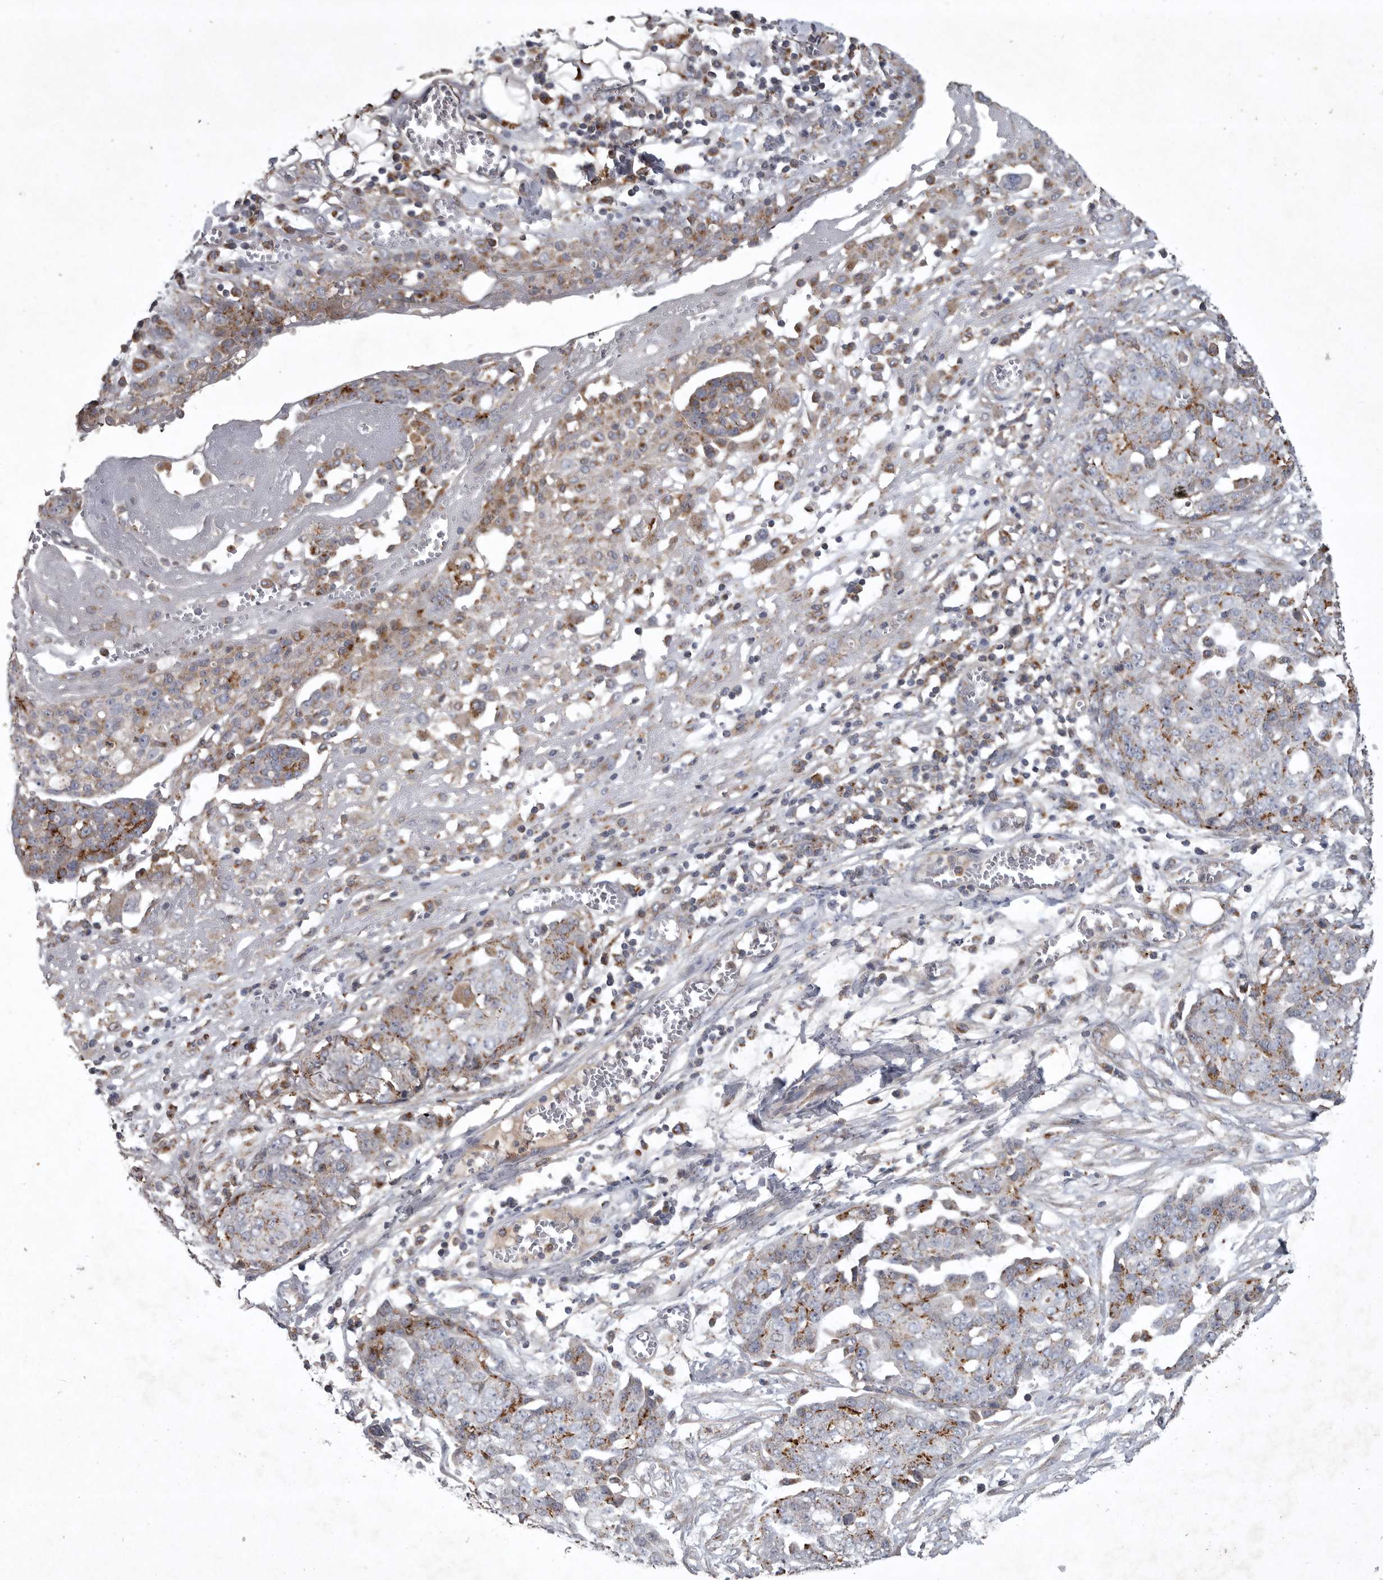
{"staining": {"intensity": "moderate", "quantity": "25%-75%", "location": "cytoplasmic/membranous"}, "tissue": "ovarian cancer", "cell_type": "Tumor cells", "image_type": "cancer", "snomed": [{"axis": "morphology", "description": "Cystadenocarcinoma, serous, NOS"}, {"axis": "topography", "description": "Soft tissue"}, {"axis": "topography", "description": "Ovary"}], "caption": "Ovarian cancer stained with DAB (3,3'-diaminobenzidine) immunohistochemistry exhibits medium levels of moderate cytoplasmic/membranous positivity in approximately 25%-75% of tumor cells. The staining was performed using DAB to visualize the protein expression in brown, while the nuclei were stained in blue with hematoxylin (Magnification: 20x).", "gene": "LAMTOR3", "patient": {"sex": "female", "age": 57}}